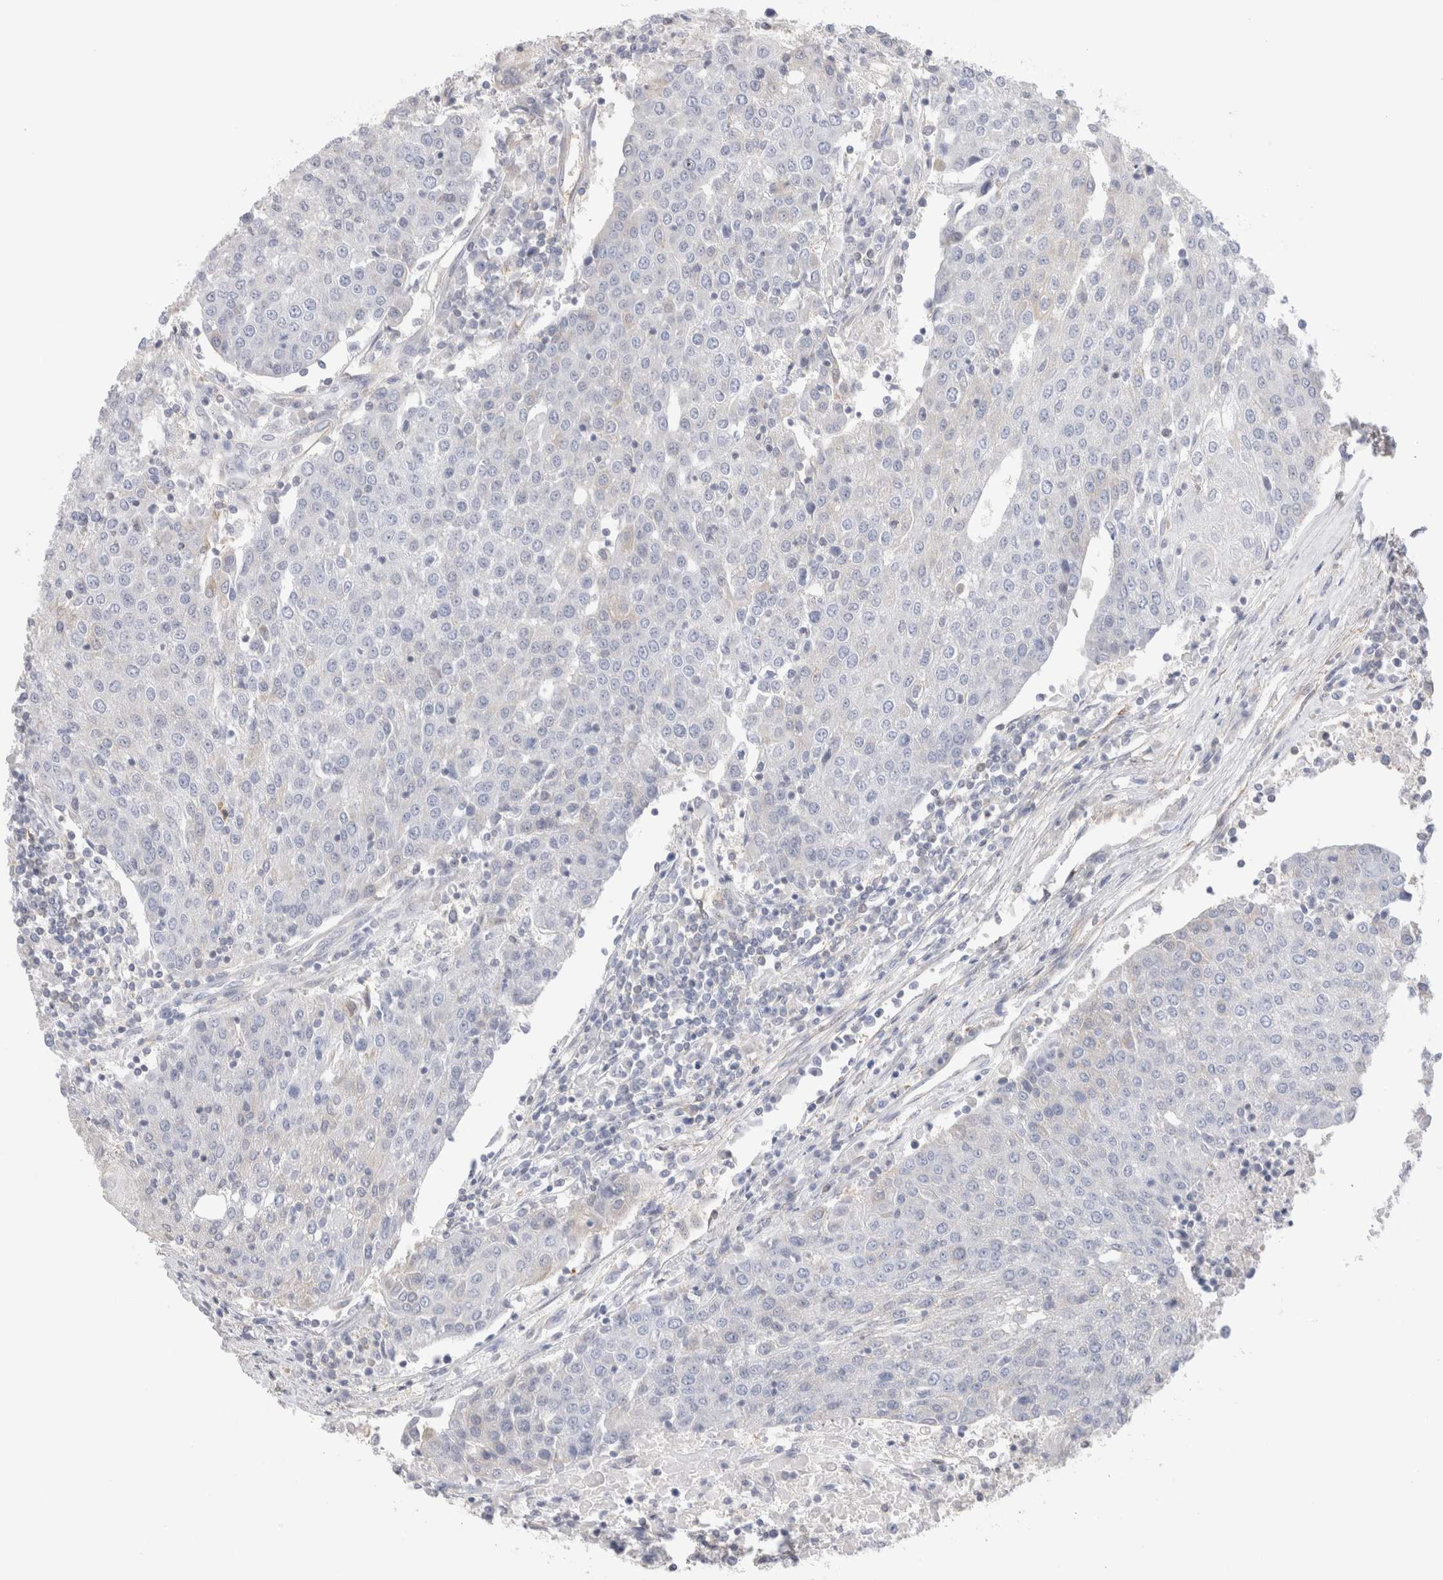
{"staining": {"intensity": "negative", "quantity": "none", "location": "none"}, "tissue": "urothelial cancer", "cell_type": "Tumor cells", "image_type": "cancer", "snomed": [{"axis": "morphology", "description": "Urothelial carcinoma, High grade"}, {"axis": "topography", "description": "Urinary bladder"}], "caption": "High power microscopy image of an IHC photomicrograph of urothelial carcinoma (high-grade), revealing no significant staining in tumor cells. Brightfield microscopy of immunohistochemistry (IHC) stained with DAB (3,3'-diaminobenzidine) (brown) and hematoxylin (blue), captured at high magnification.", "gene": "CAPN2", "patient": {"sex": "female", "age": 85}}